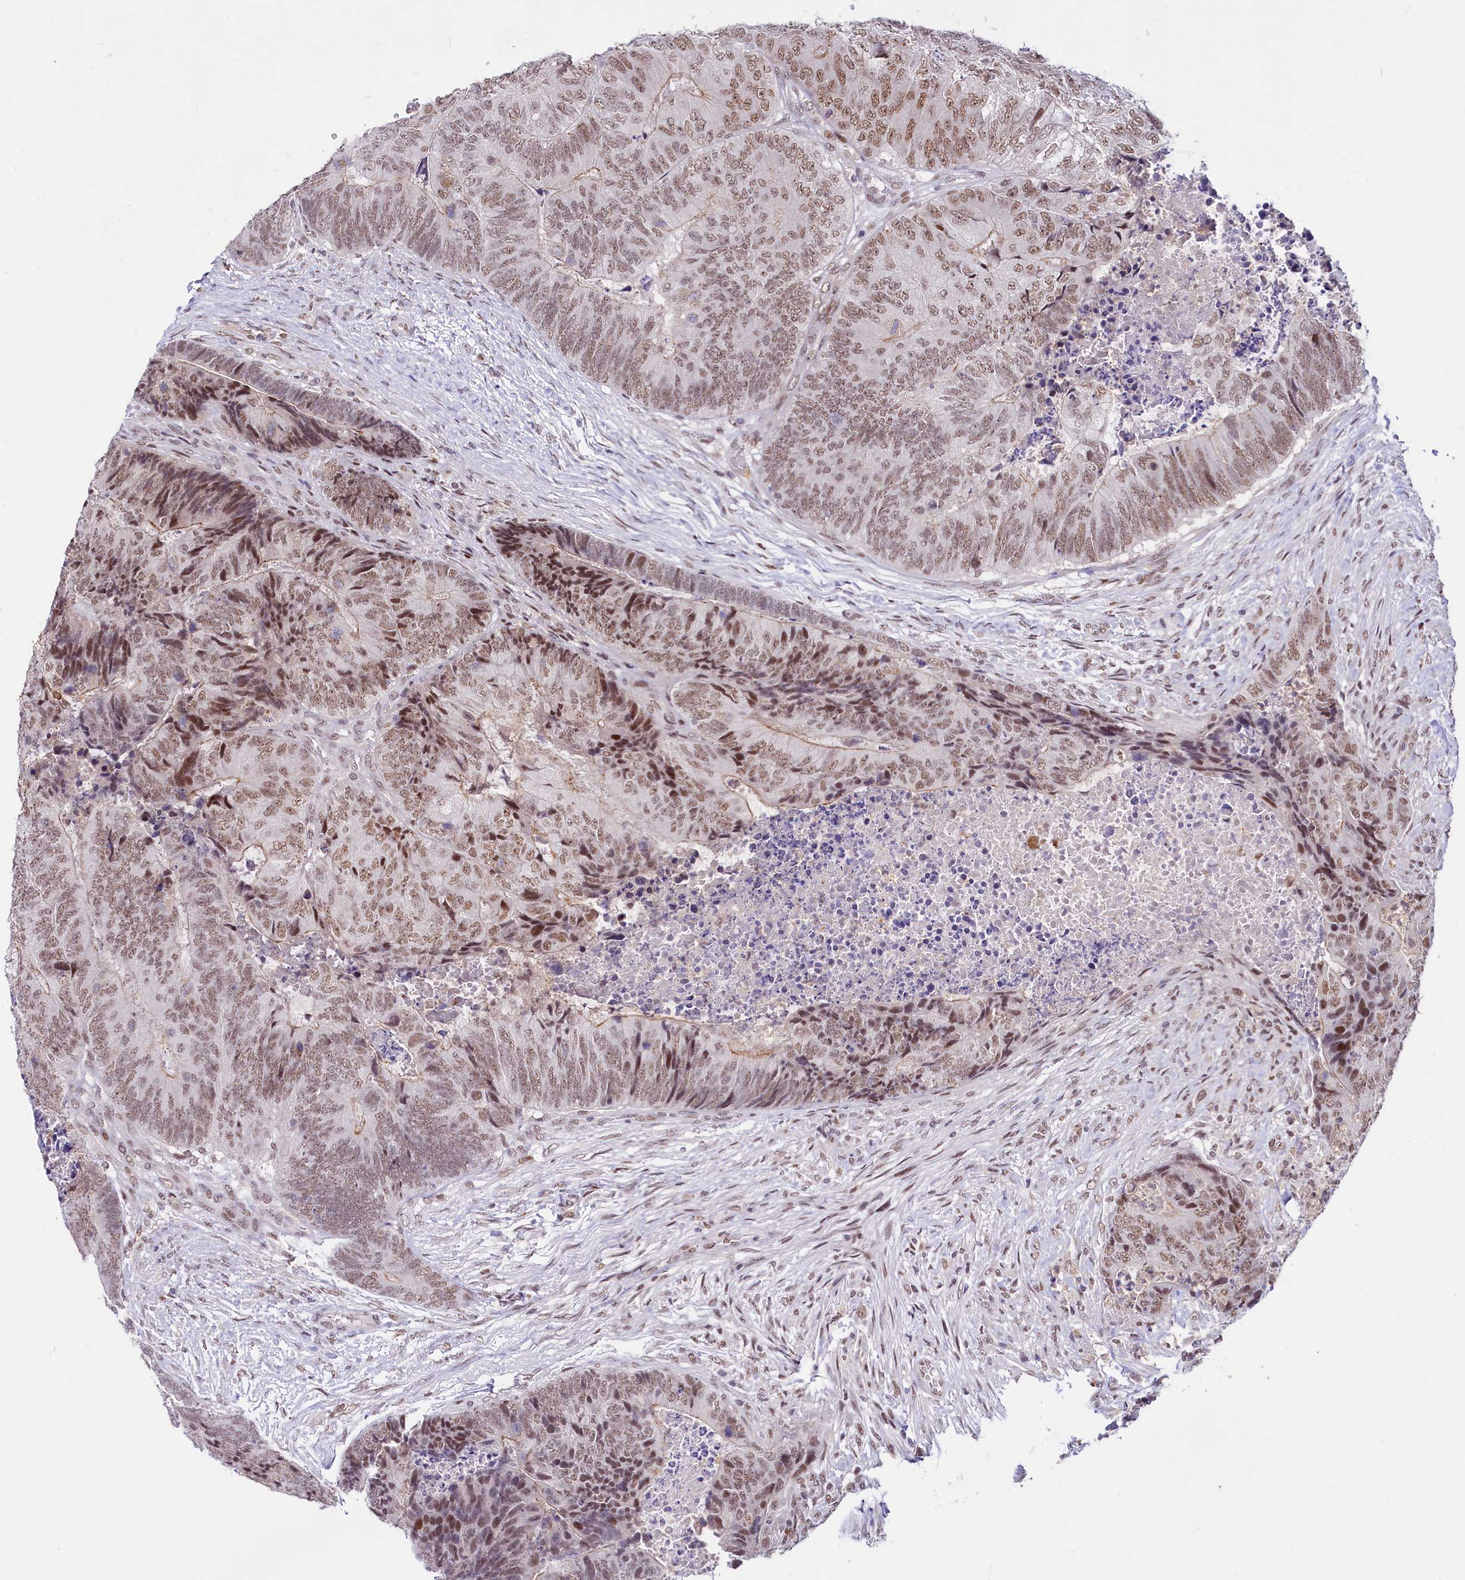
{"staining": {"intensity": "moderate", "quantity": ">75%", "location": "nuclear"}, "tissue": "colorectal cancer", "cell_type": "Tumor cells", "image_type": "cancer", "snomed": [{"axis": "morphology", "description": "Adenocarcinoma, NOS"}, {"axis": "topography", "description": "Colon"}], "caption": "High-power microscopy captured an immunohistochemistry micrograph of colorectal cancer, revealing moderate nuclear expression in approximately >75% of tumor cells.", "gene": "SCAF11", "patient": {"sex": "female", "age": 67}}